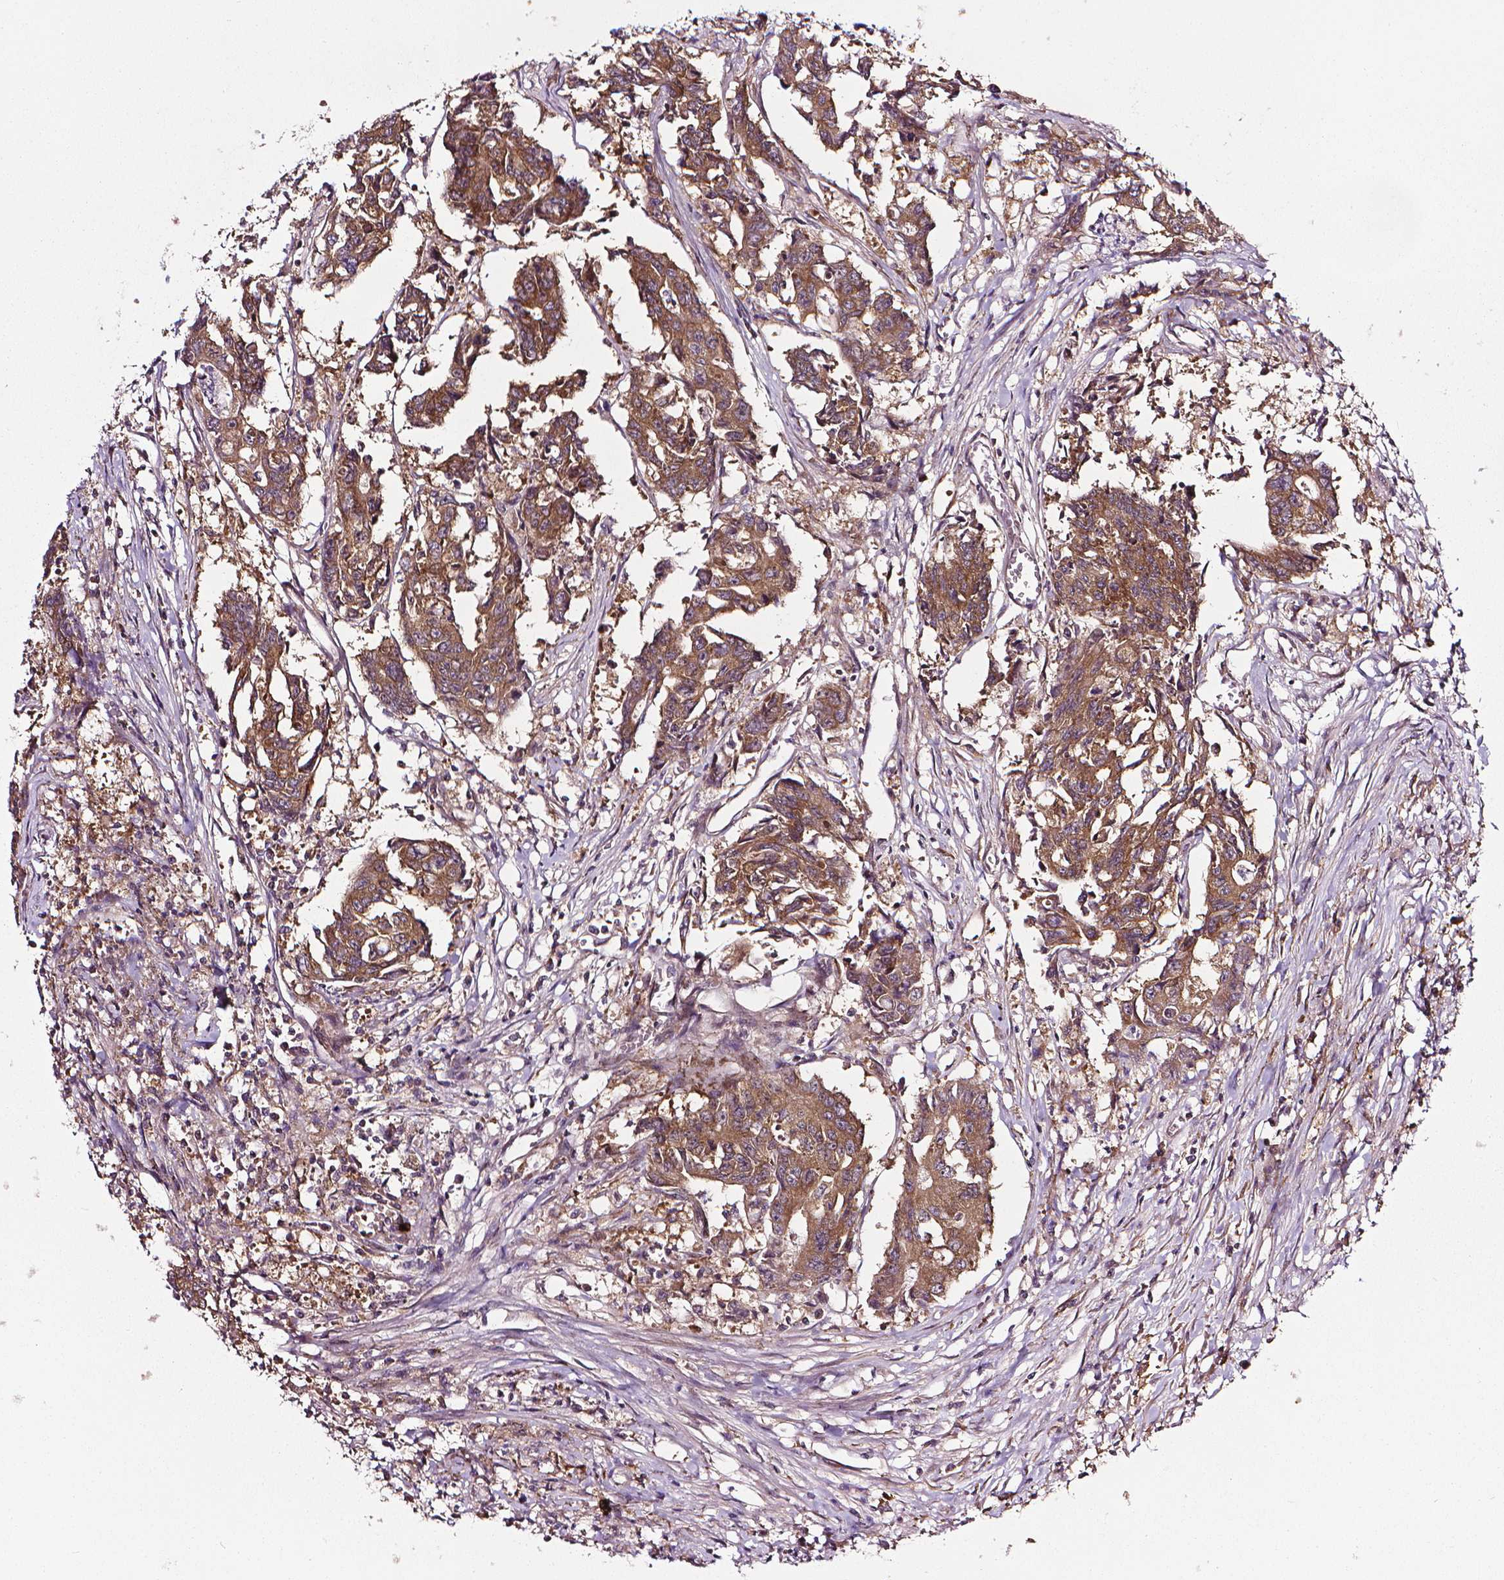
{"staining": {"intensity": "moderate", "quantity": ">75%", "location": "cytoplasmic/membranous"}, "tissue": "colorectal cancer", "cell_type": "Tumor cells", "image_type": "cancer", "snomed": [{"axis": "morphology", "description": "Adenocarcinoma, NOS"}, {"axis": "topography", "description": "Rectum"}], "caption": "An image of colorectal adenocarcinoma stained for a protein displays moderate cytoplasmic/membranous brown staining in tumor cells.", "gene": "PRAG1", "patient": {"sex": "male", "age": 54}}